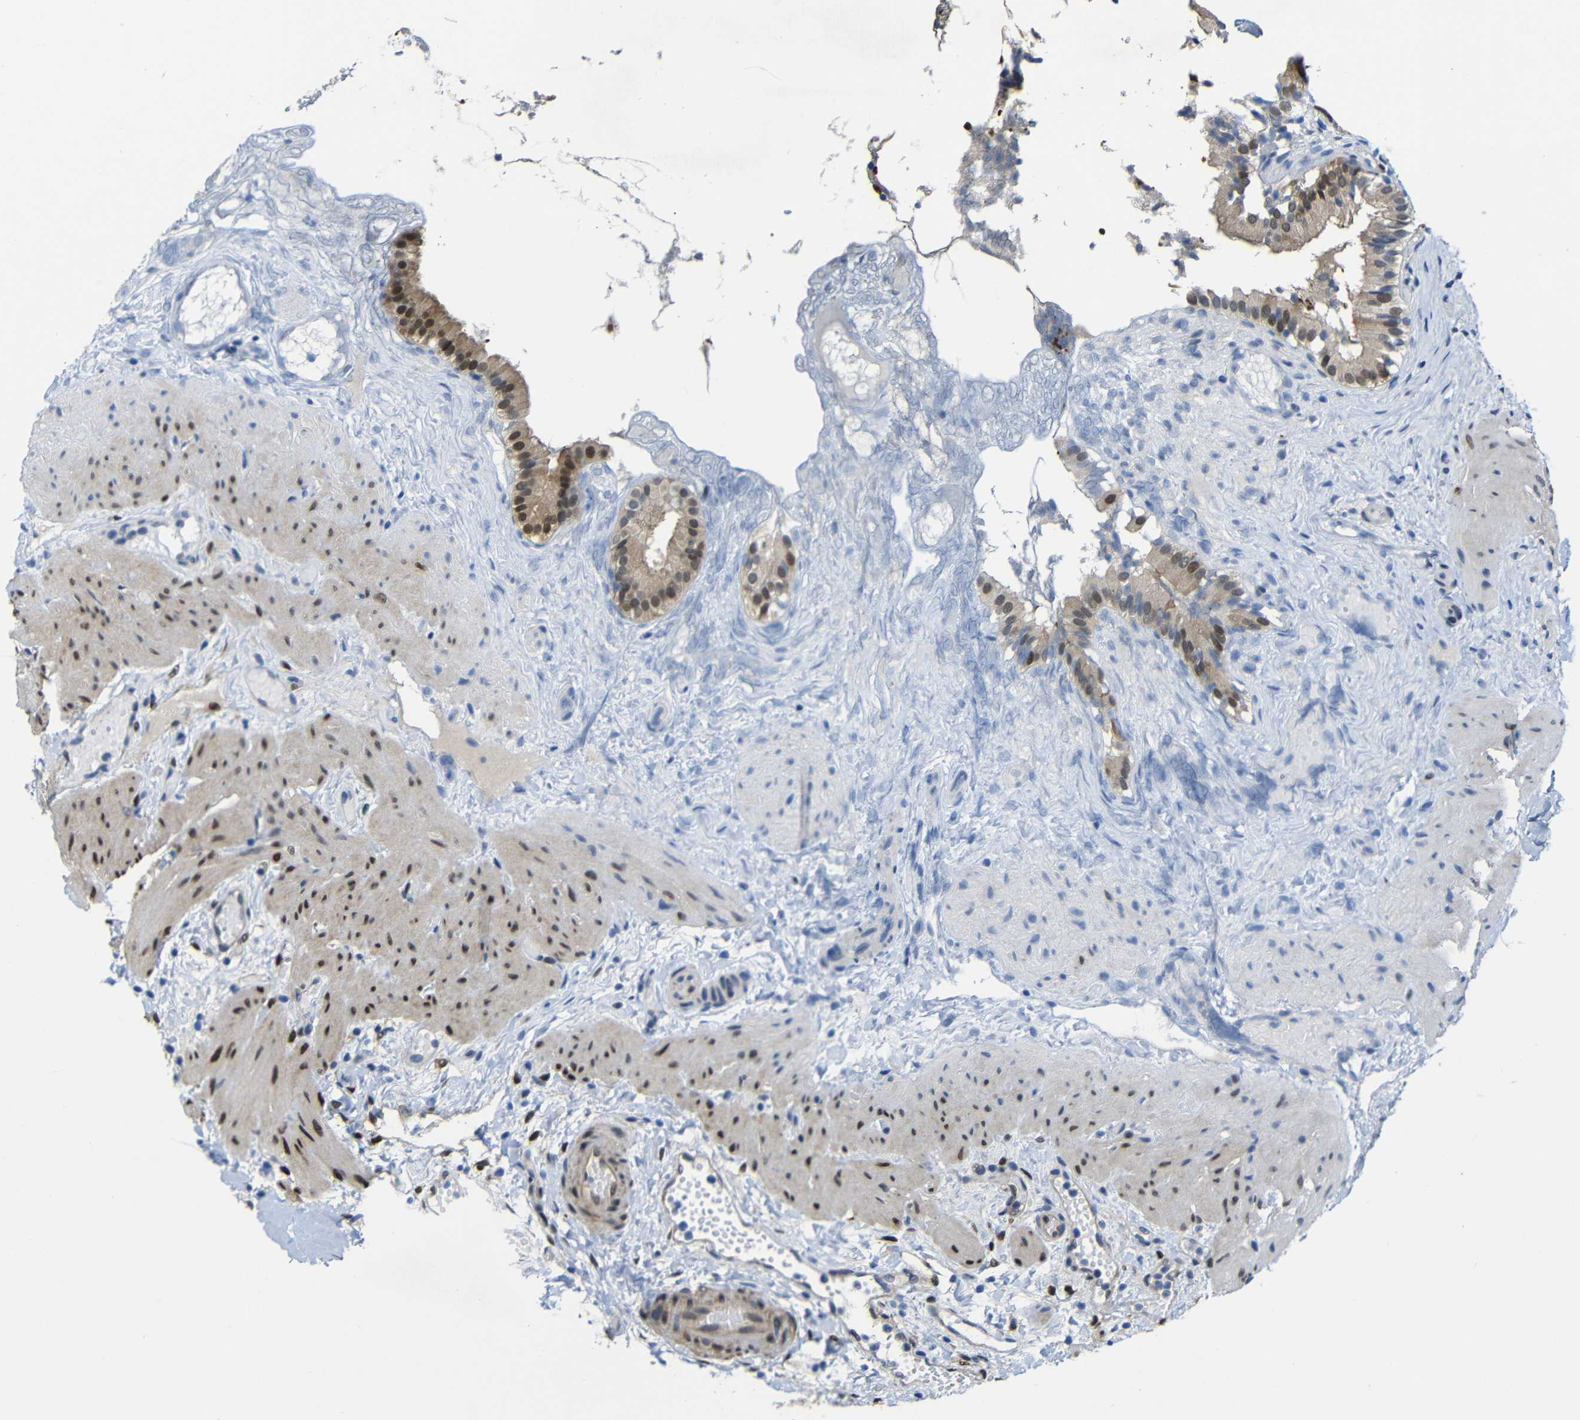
{"staining": {"intensity": "strong", "quantity": ">75%", "location": "cytoplasmic/membranous,nuclear"}, "tissue": "gallbladder", "cell_type": "Glandular cells", "image_type": "normal", "snomed": [{"axis": "morphology", "description": "Normal tissue, NOS"}, {"axis": "topography", "description": "Gallbladder"}], "caption": "Immunohistochemical staining of unremarkable gallbladder displays strong cytoplasmic/membranous,nuclear protein expression in approximately >75% of glandular cells. The staining was performed using DAB to visualize the protein expression in brown, while the nuclei were stained in blue with hematoxylin (Magnification: 20x).", "gene": "YAP1", "patient": {"sex": "female", "age": 26}}